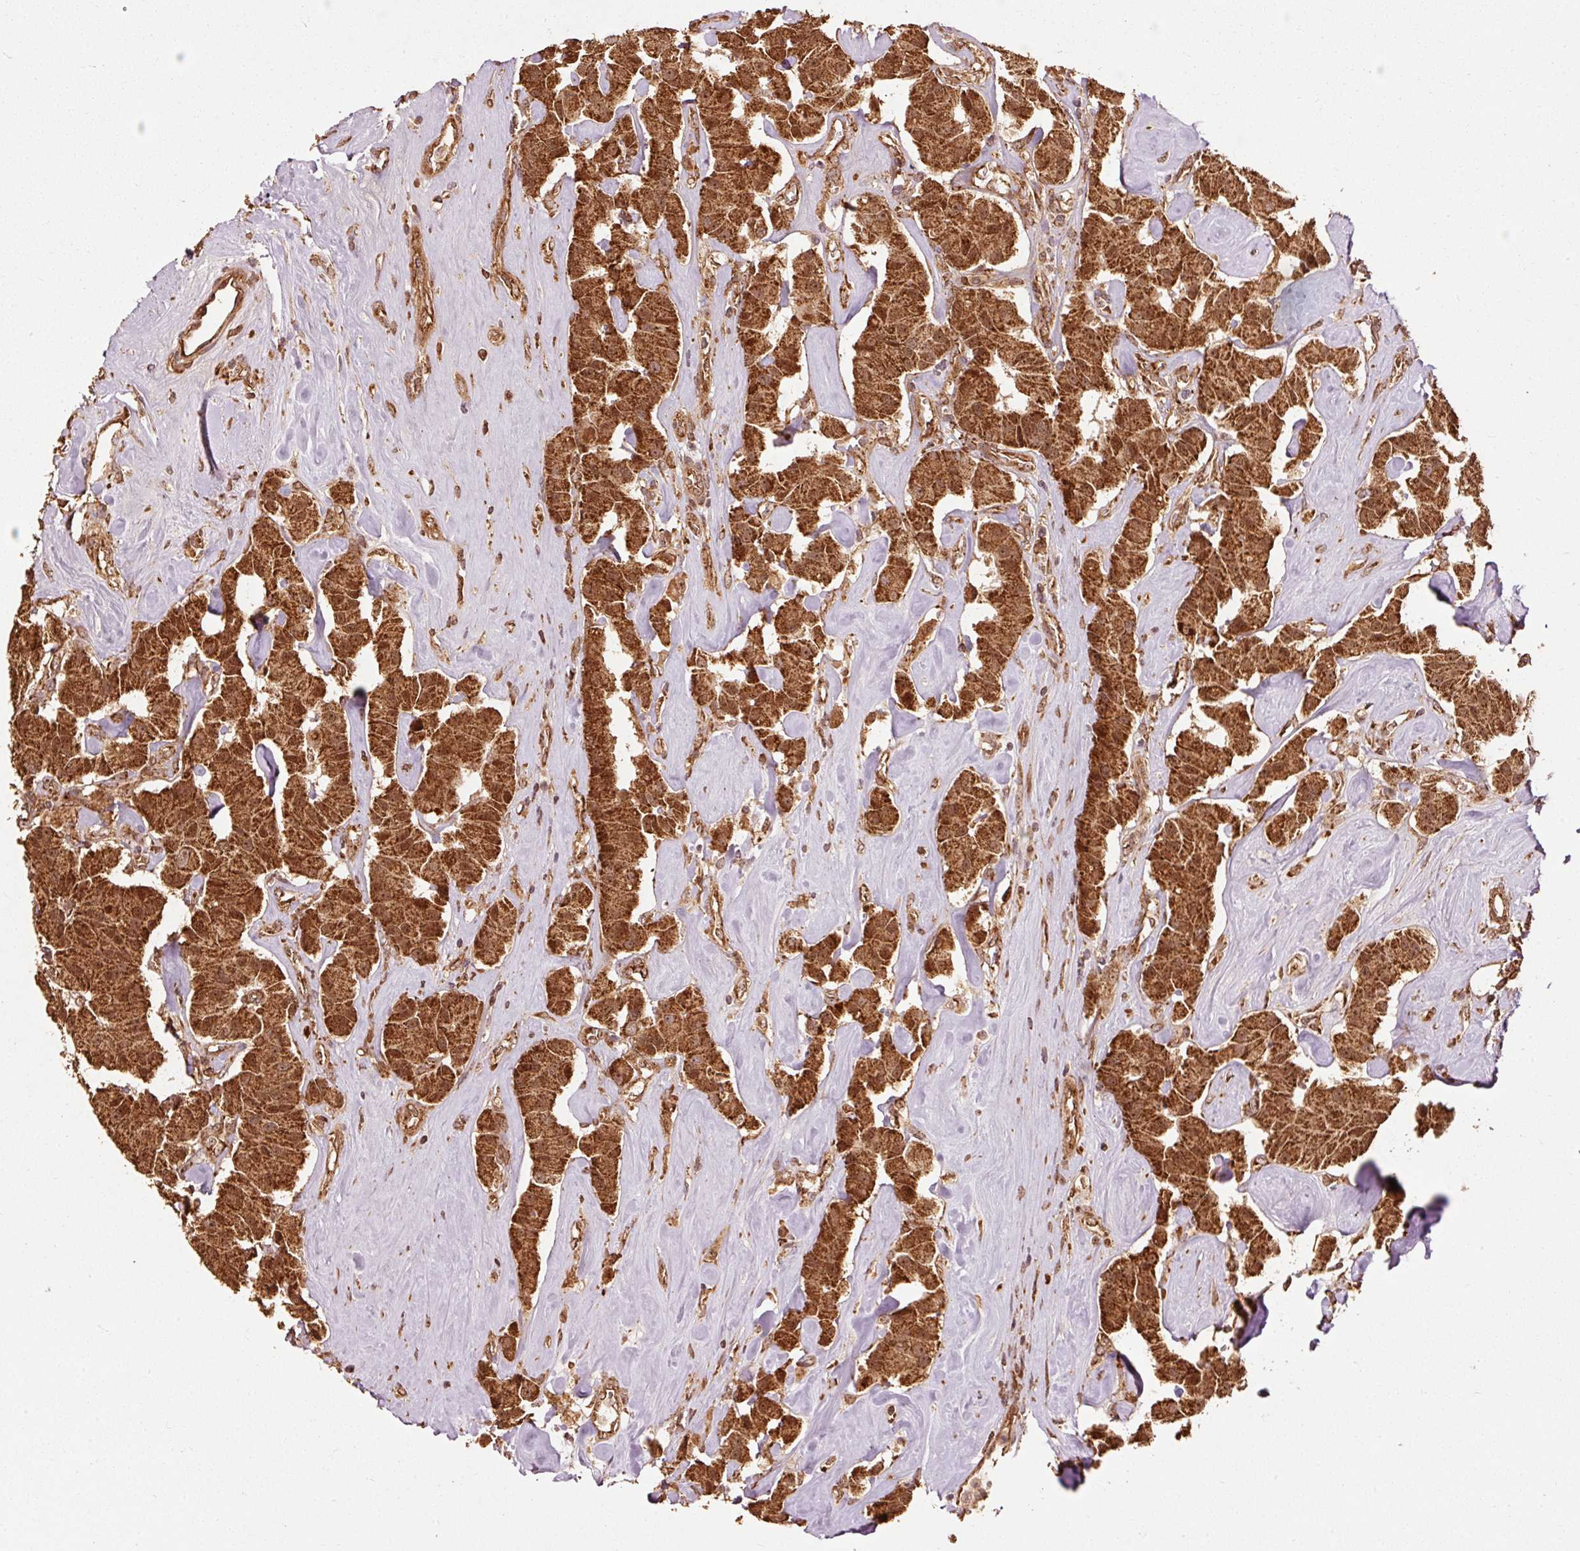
{"staining": {"intensity": "strong", "quantity": ">75%", "location": "cytoplasmic/membranous"}, "tissue": "carcinoid", "cell_type": "Tumor cells", "image_type": "cancer", "snomed": [{"axis": "morphology", "description": "Carcinoid, malignant, NOS"}, {"axis": "topography", "description": "Pancreas"}], "caption": "Immunohistochemistry (IHC) image of neoplastic tissue: carcinoid (malignant) stained using immunohistochemistry (IHC) reveals high levels of strong protein expression localized specifically in the cytoplasmic/membranous of tumor cells, appearing as a cytoplasmic/membranous brown color.", "gene": "MRPL16", "patient": {"sex": "male", "age": 41}}